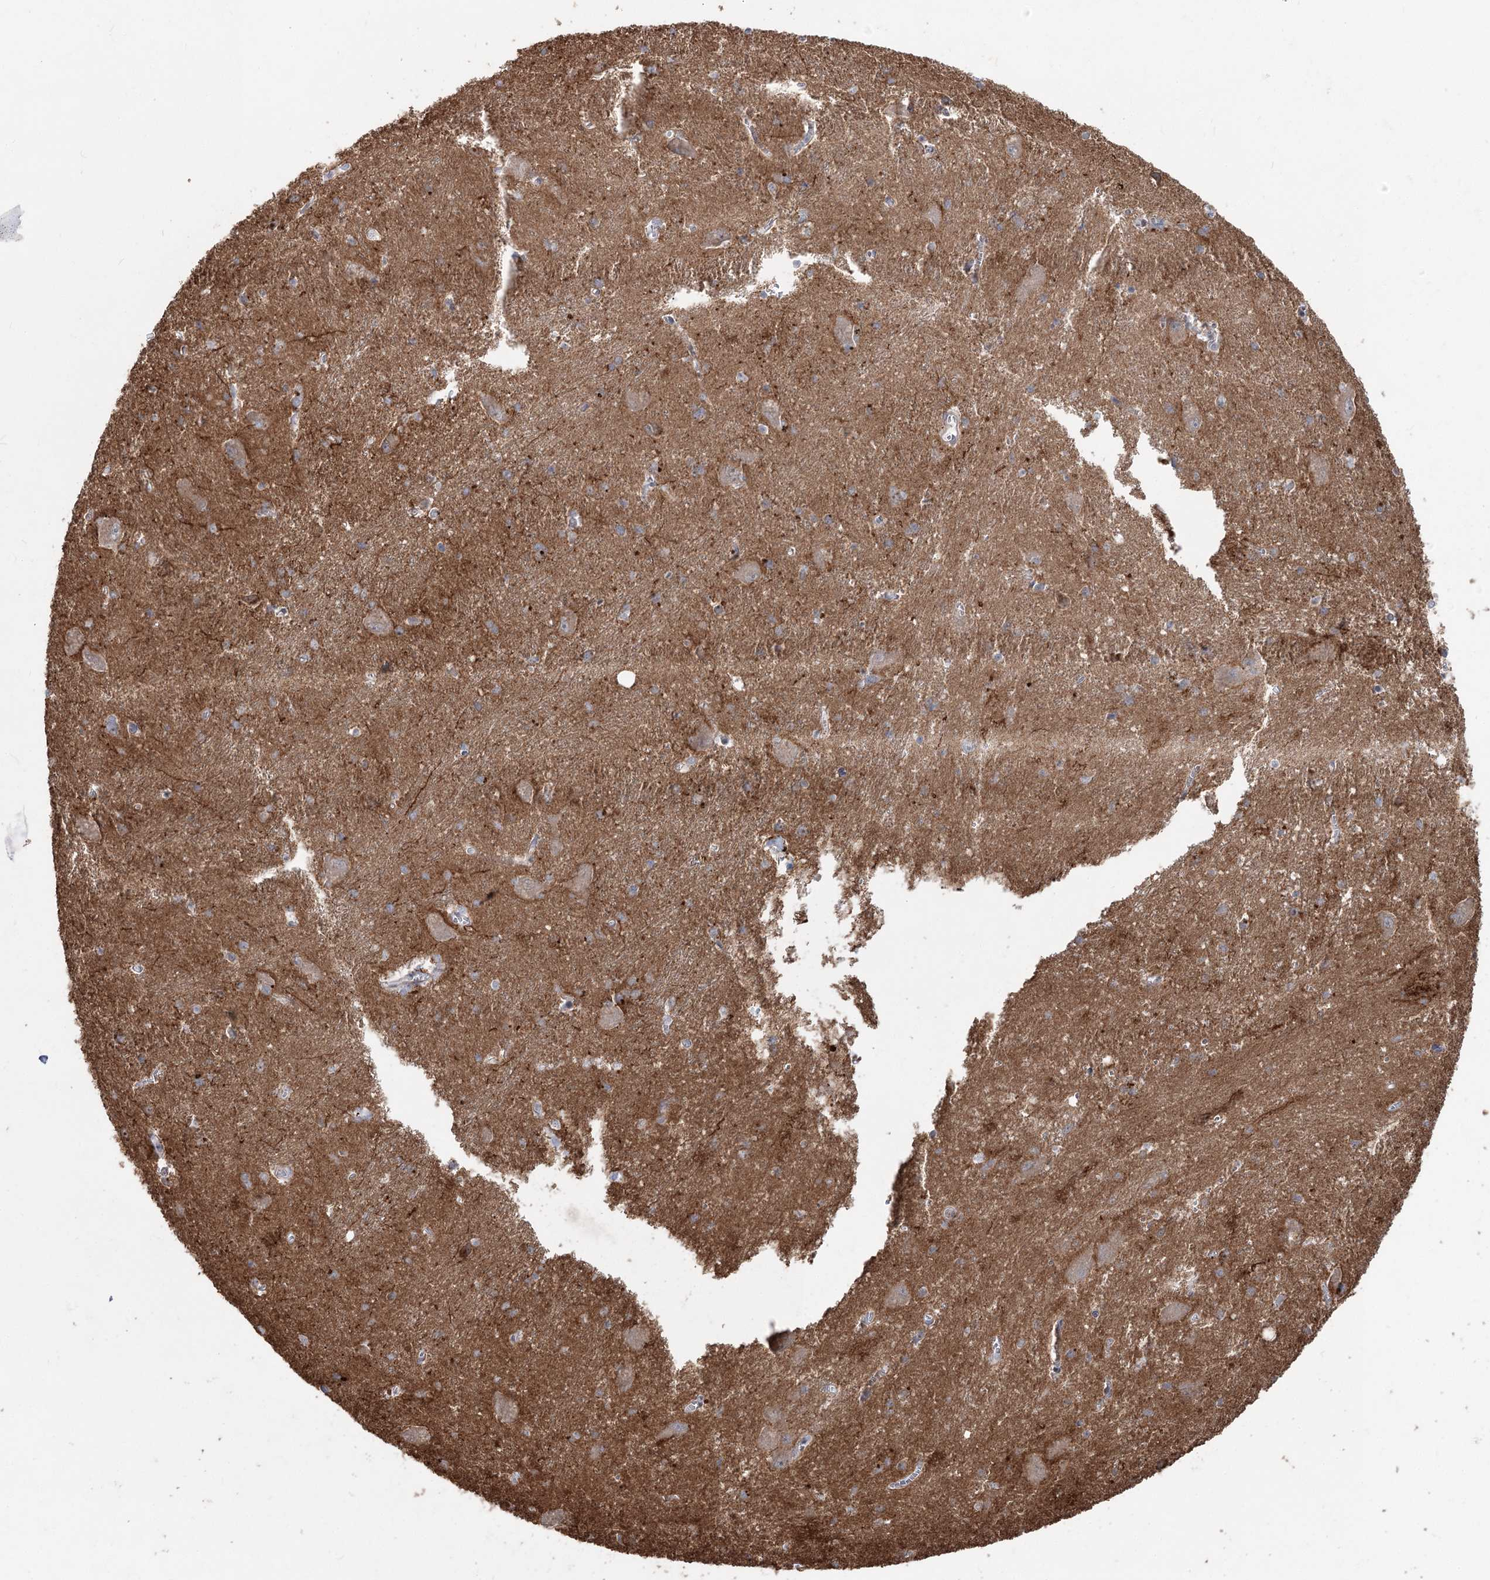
{"staining": {"intensity": "weak", "quantity": "<25%", "location": "cytoplasmic/membranous"}, "tissue": "caudate", "cell_type": "Glial cells", "image_type": "normal", "snomed": [{"axis": "morphology", "description": "Normal tissue, NOS"}, {"axis": "topography", "description": "Lateral ventricle wall"}], "caption": "Histopathology image shows no protein staining in glial cells of normal caudate. (Stains: DAB immunohistochemistry (IHC) with hematoxylin counter stain, Microscopy: brightfield microscopy at high magnification).", "gene": "SCN11A", "patient": {"sex": "male", "age": 37}}